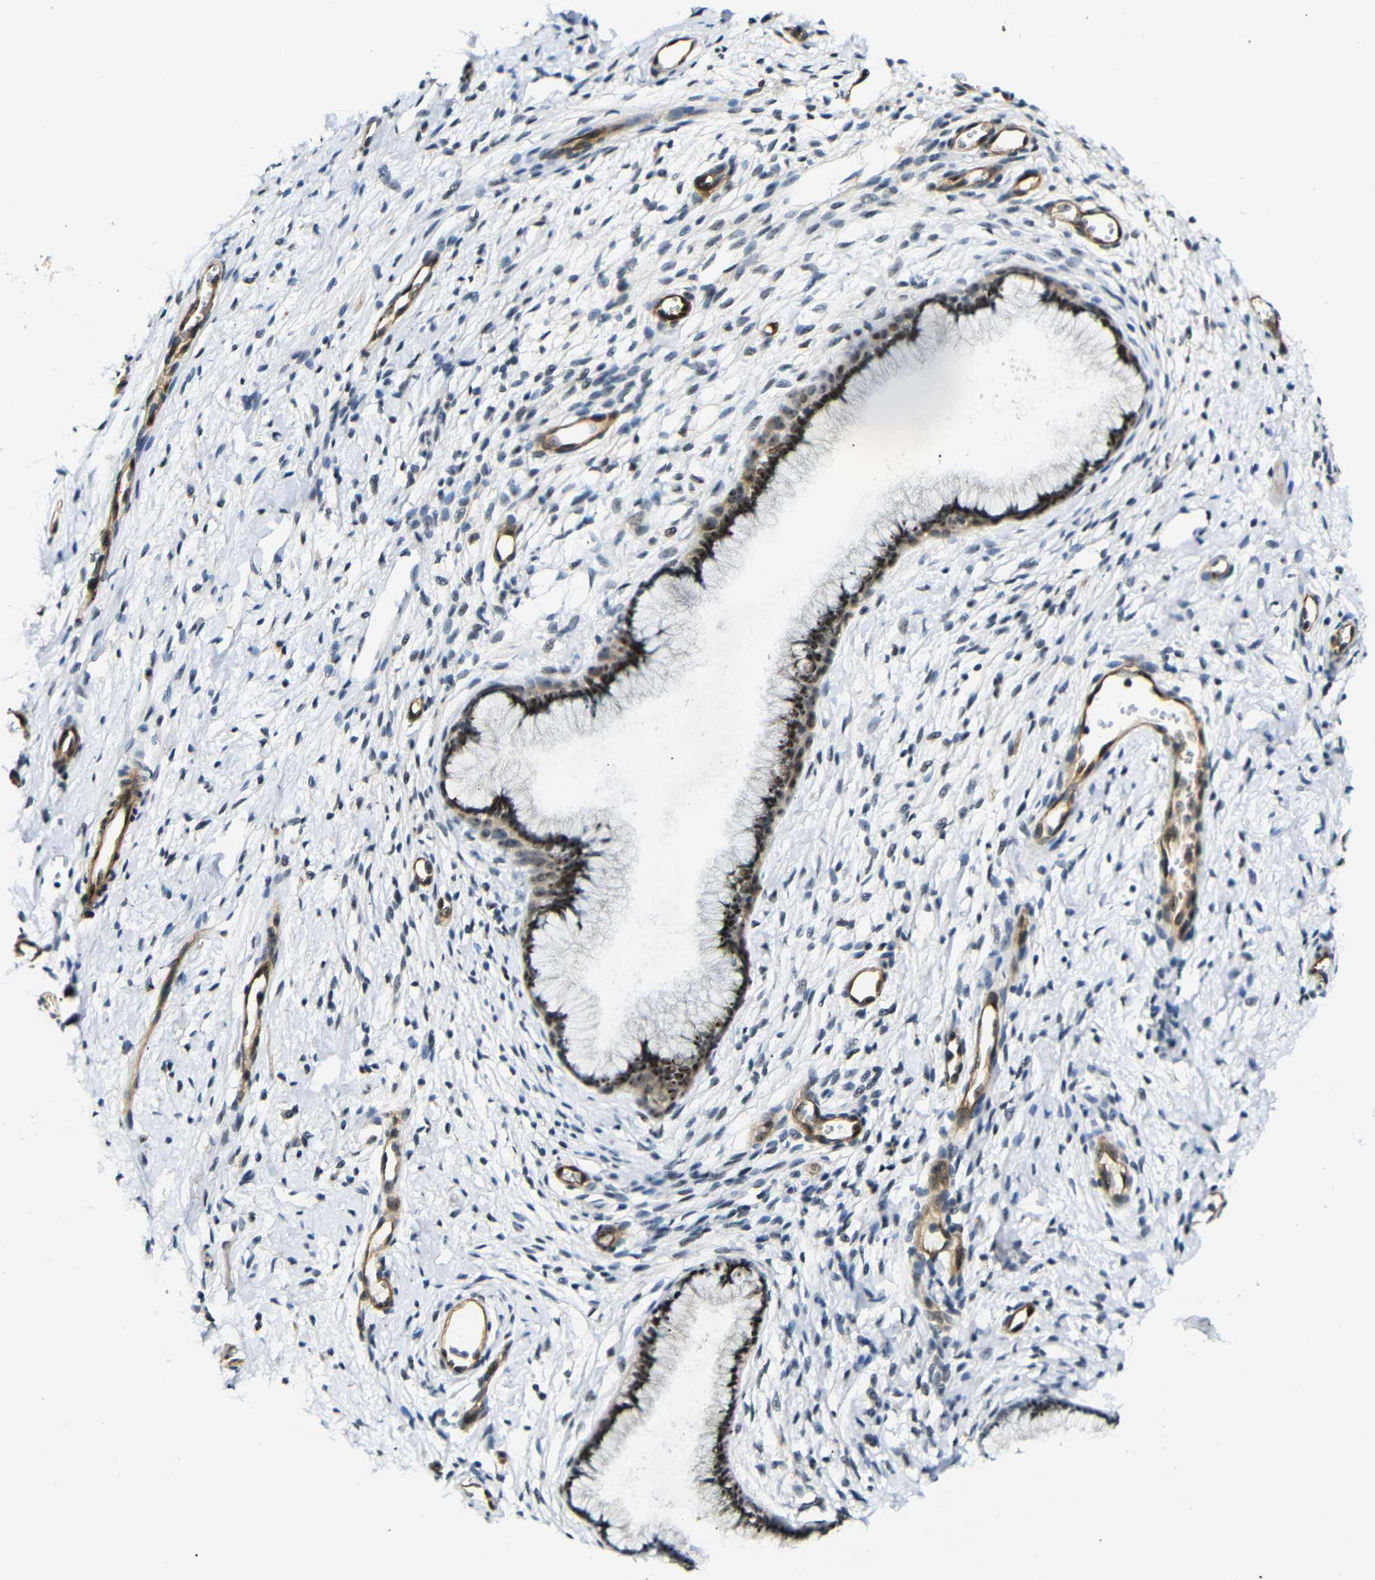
{"staining": {"intensity": "strong", "quantity": "25%-75%", "location": "nuclear"}, "tissue": "cervix", "cell_type": "Glandular cells", "image_type": "normal", "snomed": [{"axis": "morphology", "description": "Normal tissue, NOS"}, {"axis": "topography", "description": "Cervix"}], "caption": "Protein staining reveals strong nuclear positivity in about 25%-75% of glandular cells in unremarkable cervix.", "gene": "PARN", "patient": {"sex": "female", "age": 65}}